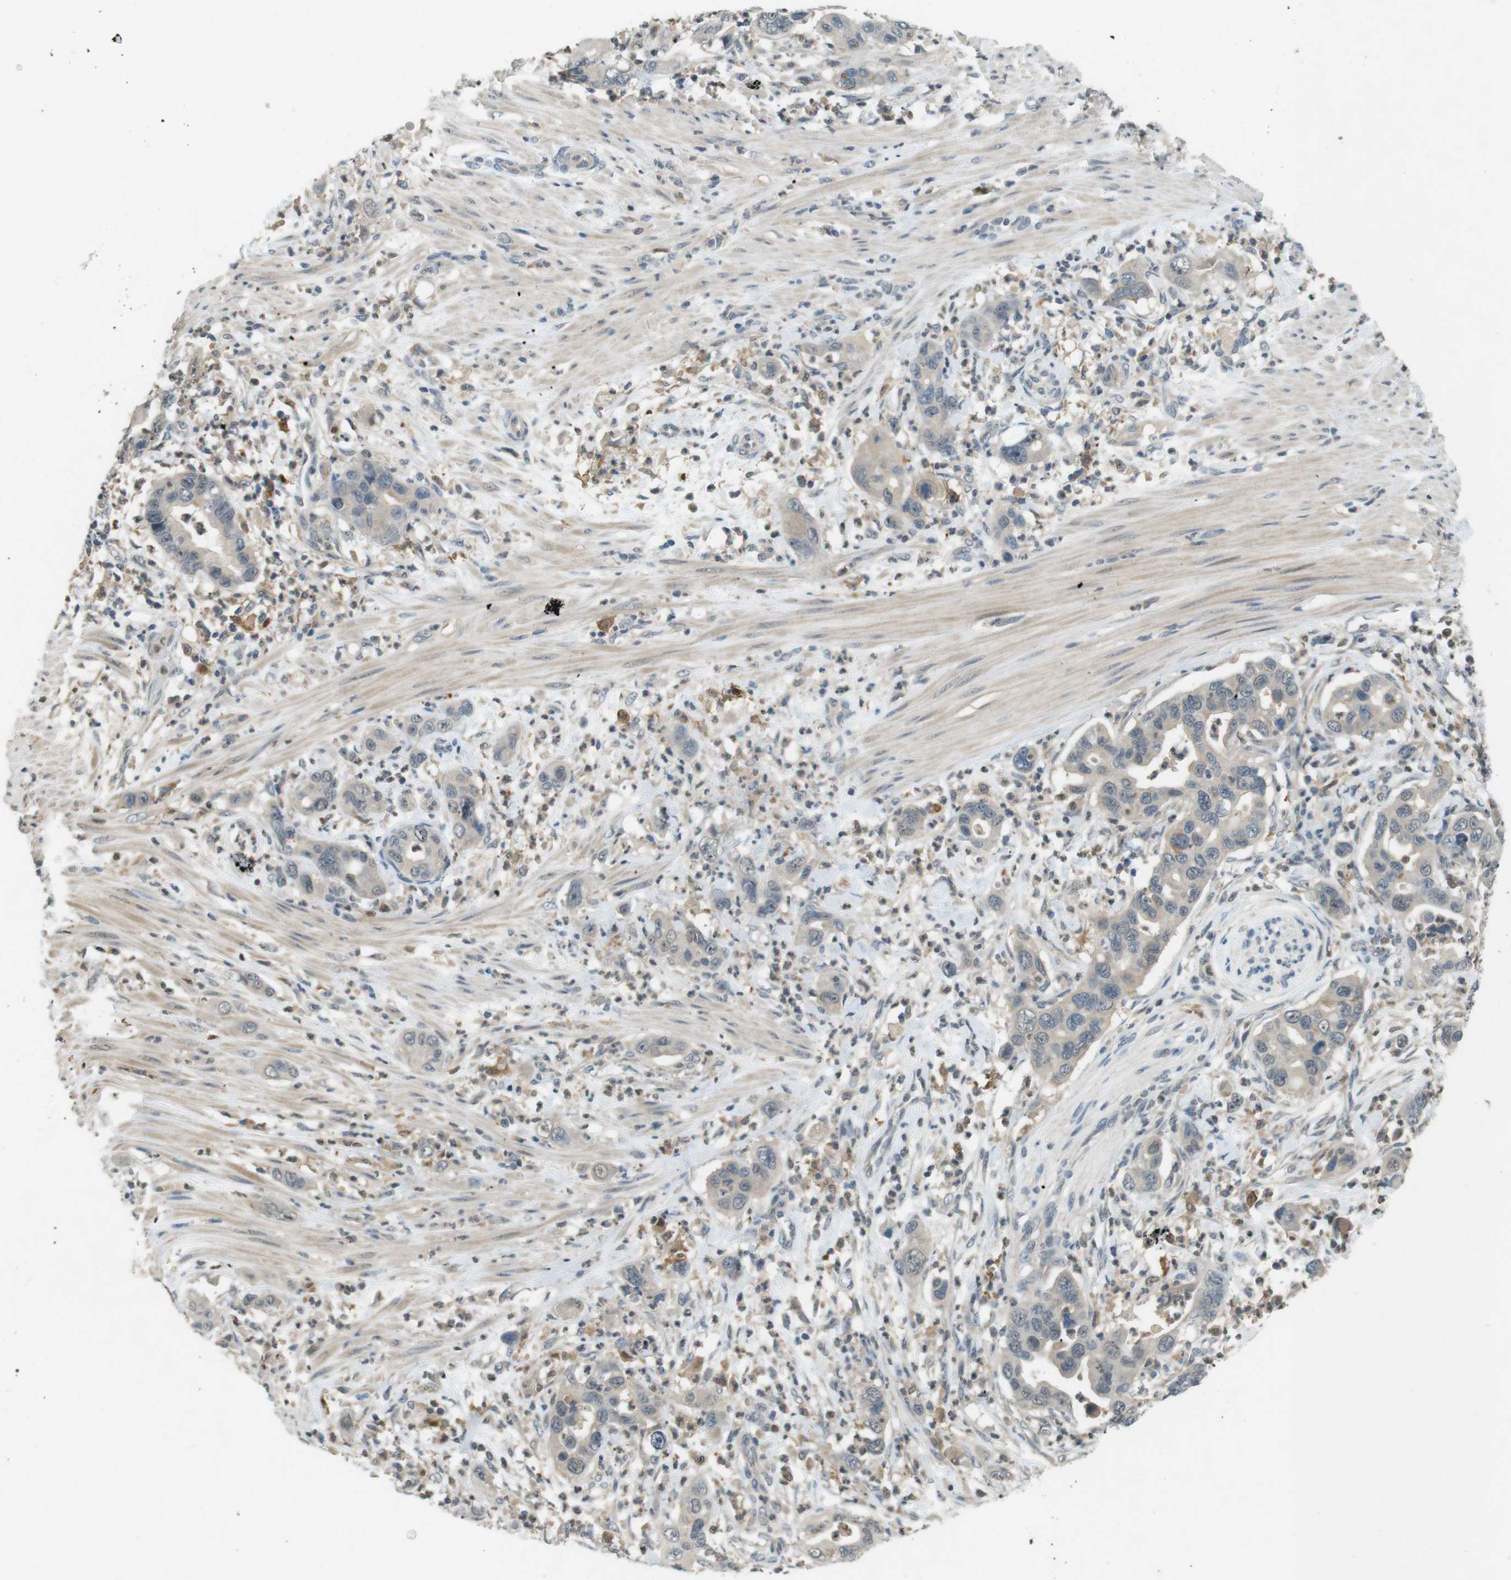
{"staining": {"intensity": "negative", "quantity": "none", "location": "none"}, "tissue": "pancreatic cancer", "cell_type": "Tumor cells", "image_type": "cancer", "snomed": [{"axis": "morphology", "description": "Adenocarcinoma, NOS"}, {"axis": "topography", "description": "Pancreas"}], "caption": "A high-resolution histopathology image shows immunohistochemistry staining of pancreatic cancer (adenocarcinoma), which shows no significant expression in tumor cells. (DAB (3,3'-diaminobenzidine) immunohistochemistry (IHC), high magnification).", "gene": "CDK14", "patient": {"sex": "female", "age": 71}}